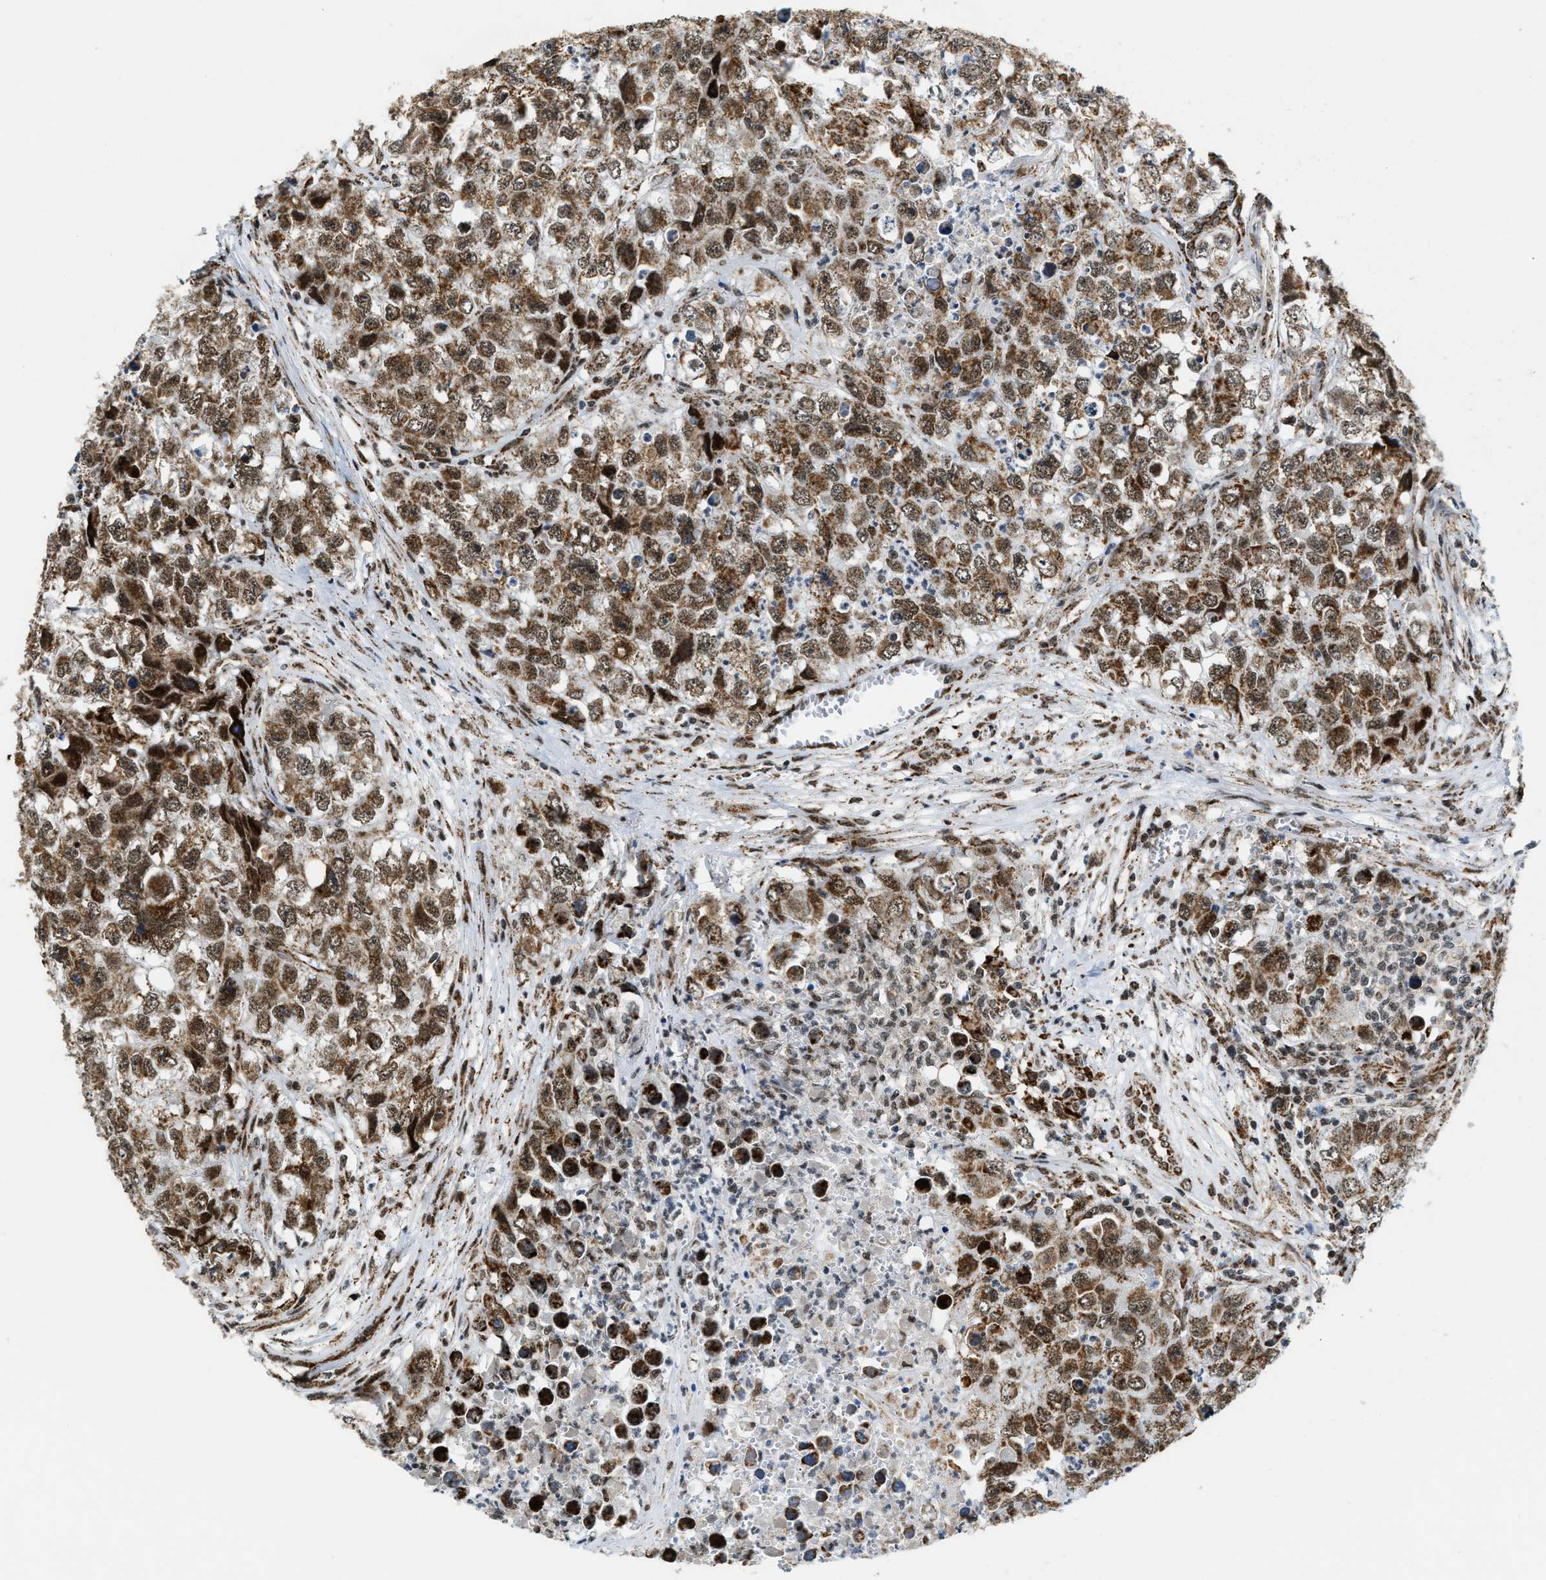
{"staining": {"intensity": "moderate", "quantity": ">75%", "location": "cytoplasmic/membranous,nuclear"}, "tissue": "testis cancer", "cell_type": "Tumor cells", "image_type": "cancer", "snomed": [{"axis": "morphology", "description": "Seminoma, NOS"}, {"axis": "morphology", "description": "Carcinoma, Embryonal, NOS"}, {"axis": "topography", "description": "Testis"}], "caption": "Embryonal carcinoma (testis) stained for a protein (brown) demonstrates moderate cytoplasmic/membranous and nuclear positive expression in about >75% of tumor cells.", "gene": "HIBADH", "patient": {"sex": "male", "age": 43}}